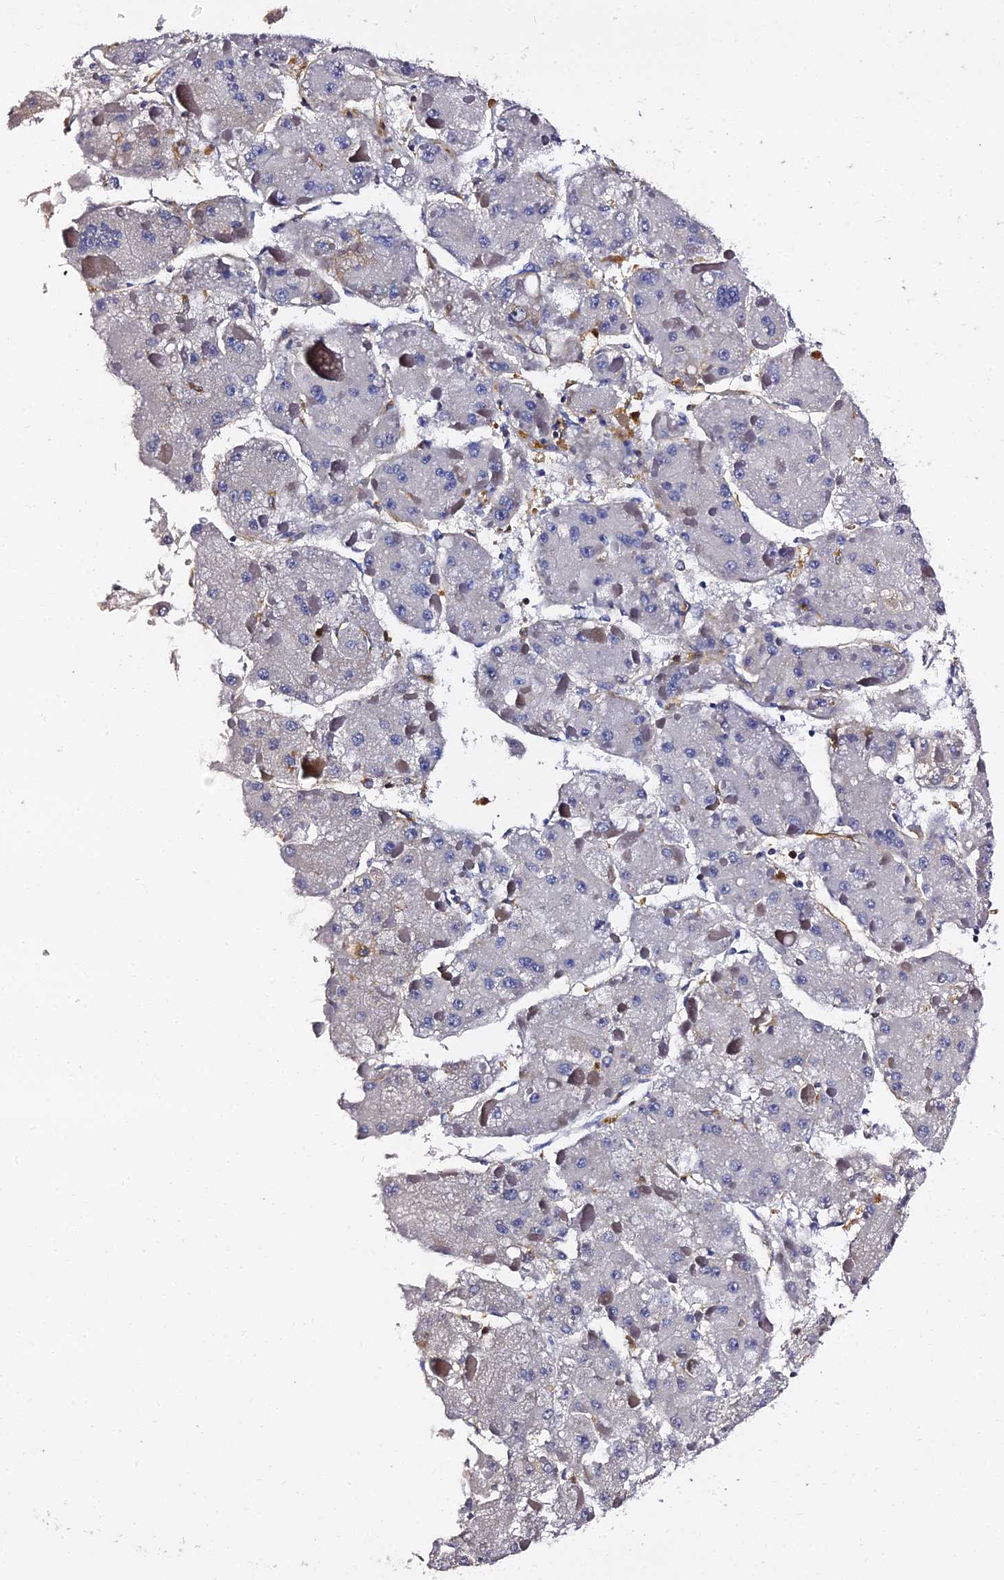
{"staining": {"intensity": "negative", "quantity": "none", "location": "none"}, "tissue": "liver cancer", "cell_type": "Tumor cells", "image_type": "cancer", "snomed": [{"axis": "morphology", "description": "Carcinoma, Hepatocellular, NOS"}, {"axis": "topography", "description": "Liver"}], "caption": "IHC photomicrograph of human hepatocellular carcinoma (liver) stained for a protein (brown), which reveals no expression in tumor cells.", "gene": "IL4I1", "patient": {"sex": "female", "age": 73}}